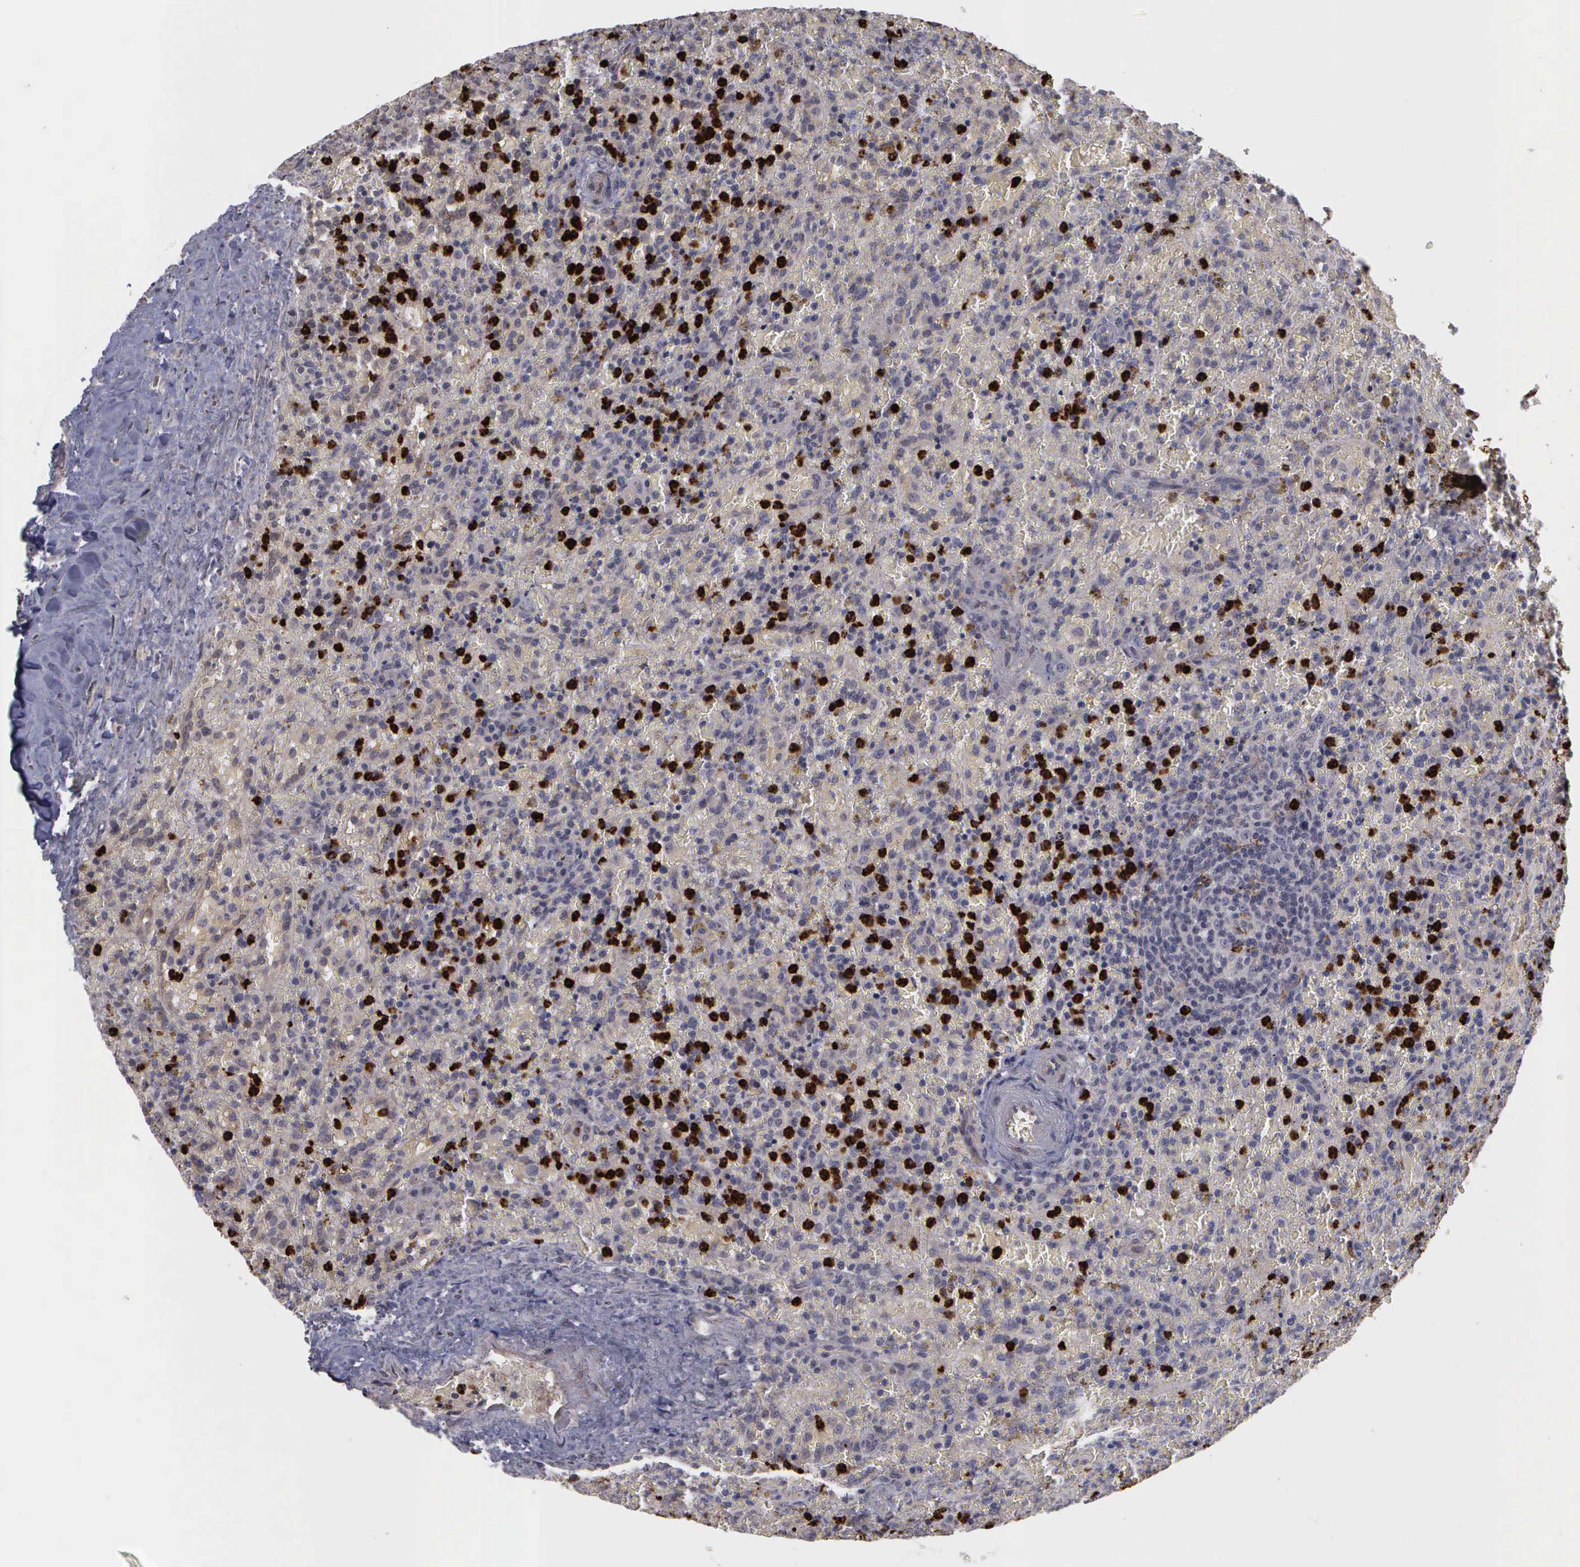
{"staining": {"intensity": "negative", "quantity": "none", "location": "none"}, "tissue": "lymphoma", "cell_type": "Tumor cells", "image_type": "cancer", "snomed": [{"axis": "morphology", "description": "Malignant lymphoma, non-Hodgkin's type, High grade"}, {"axis": "topography", "description": "Spleen"}, {"axis": "topography", "description": "Lymph node"}], "caption": "Immunohistochemical staining of human malignant lymphoma, non-Hodgkin's type (high-grade) exhibits no significant expression in tumor cells. (DAB (3,3'-diaminobenzidine) IHC with hematoxylin counter stain).", "gene": "MMP9", "patient": {"sex": "female", "age": 70}}